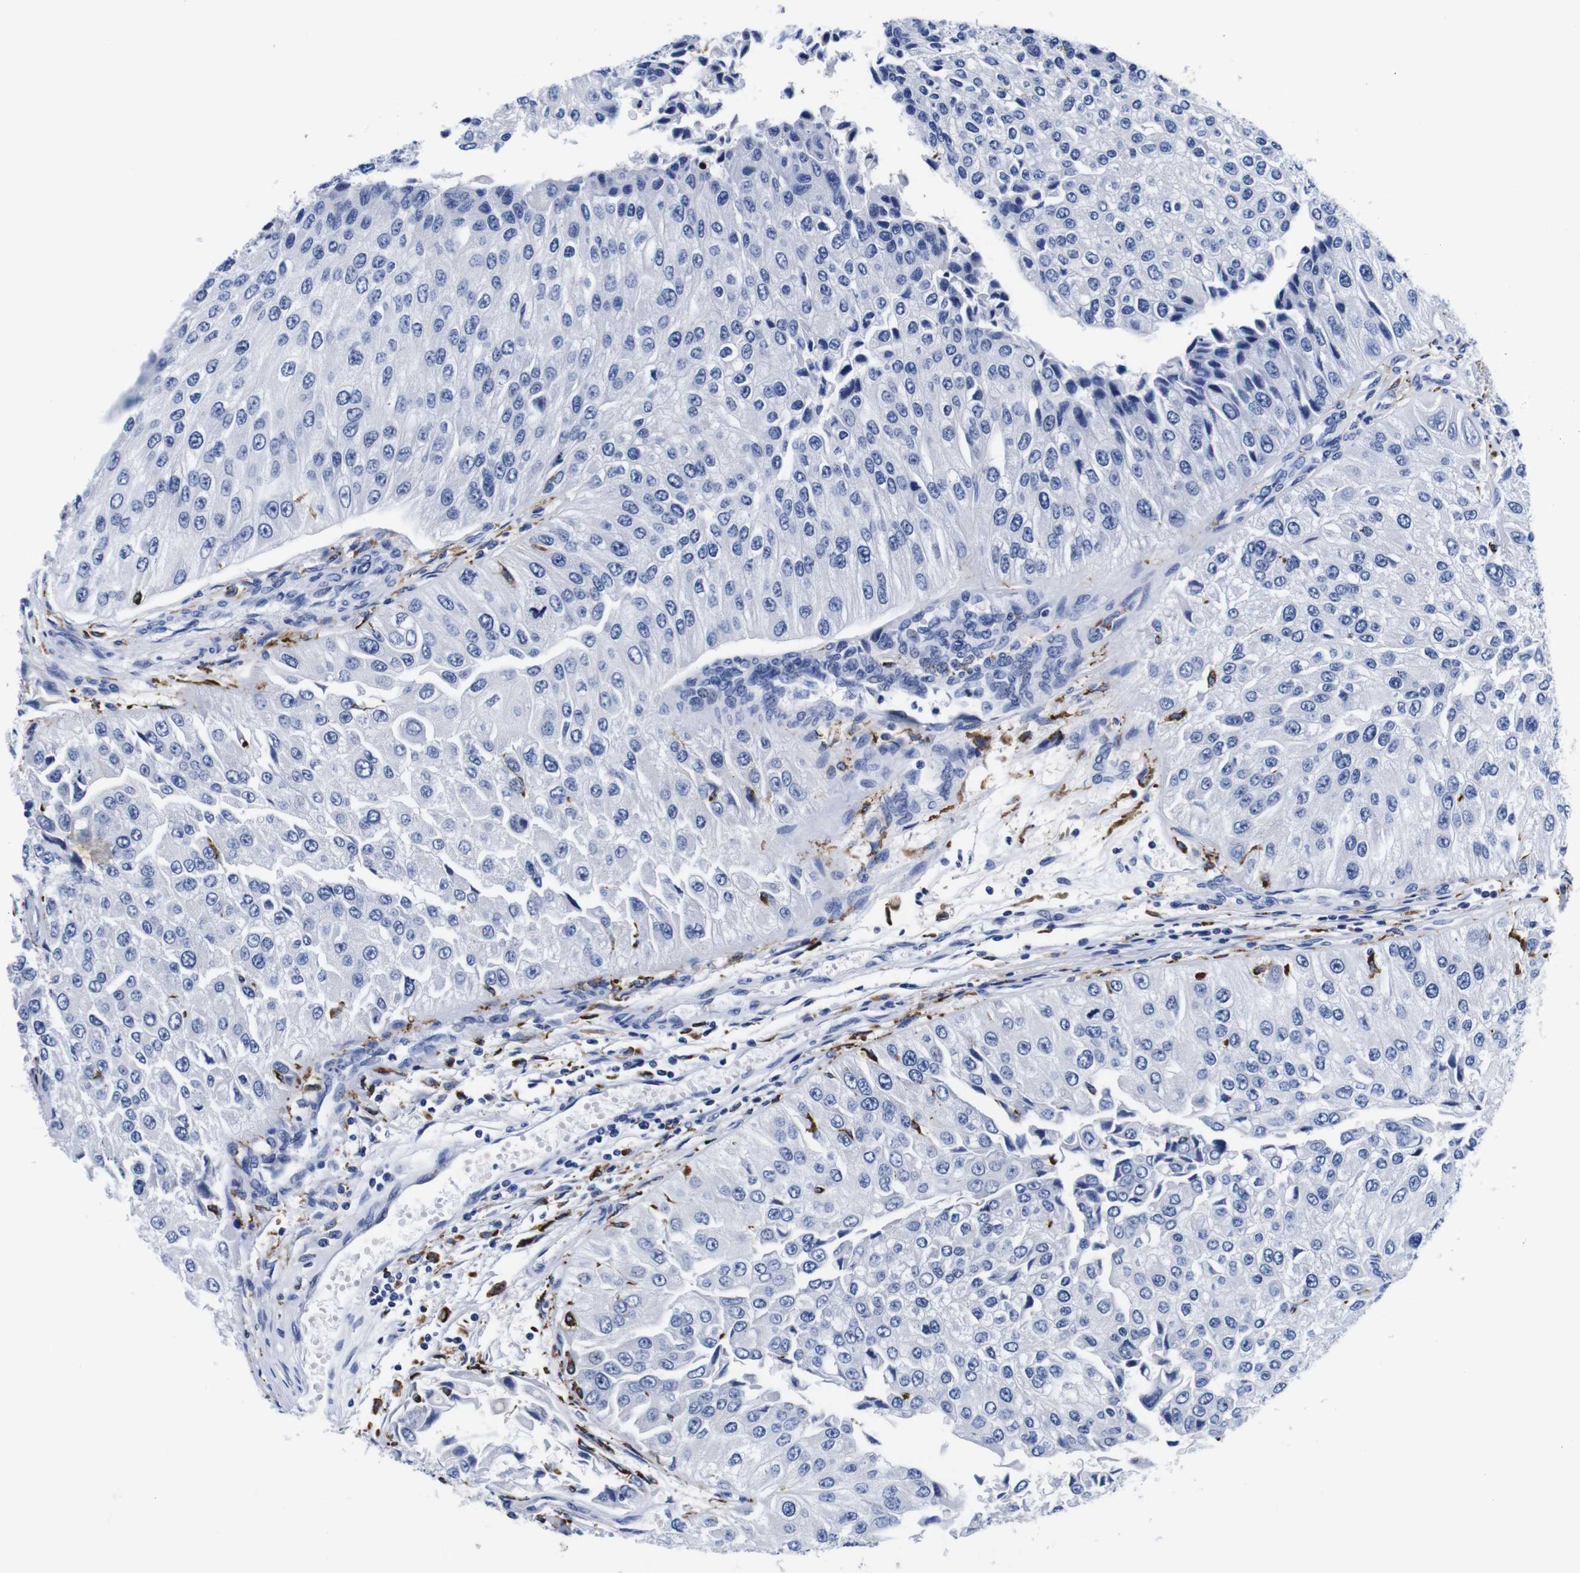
{"staining": {"intensity": "negative", "quantity": "none", "location": "none"}, "tissue": "urothelial cancer", "cell_type": "Tumor cells", "image_type": "cancer", "snomed": [{"axis": "morphology", "description": "Urothelial carcinoma, High grade"}, {"axis": "topography", "description": "Kidney"}, {"axis": "topography", "description": "Urinary bladder"}], "caption": "Immunohistochemical staining of urothelial cancer shows no significant expression in tumor cells.", "gene": "HLA-DMB", "patient": {"sex": "male", "age": 77}}